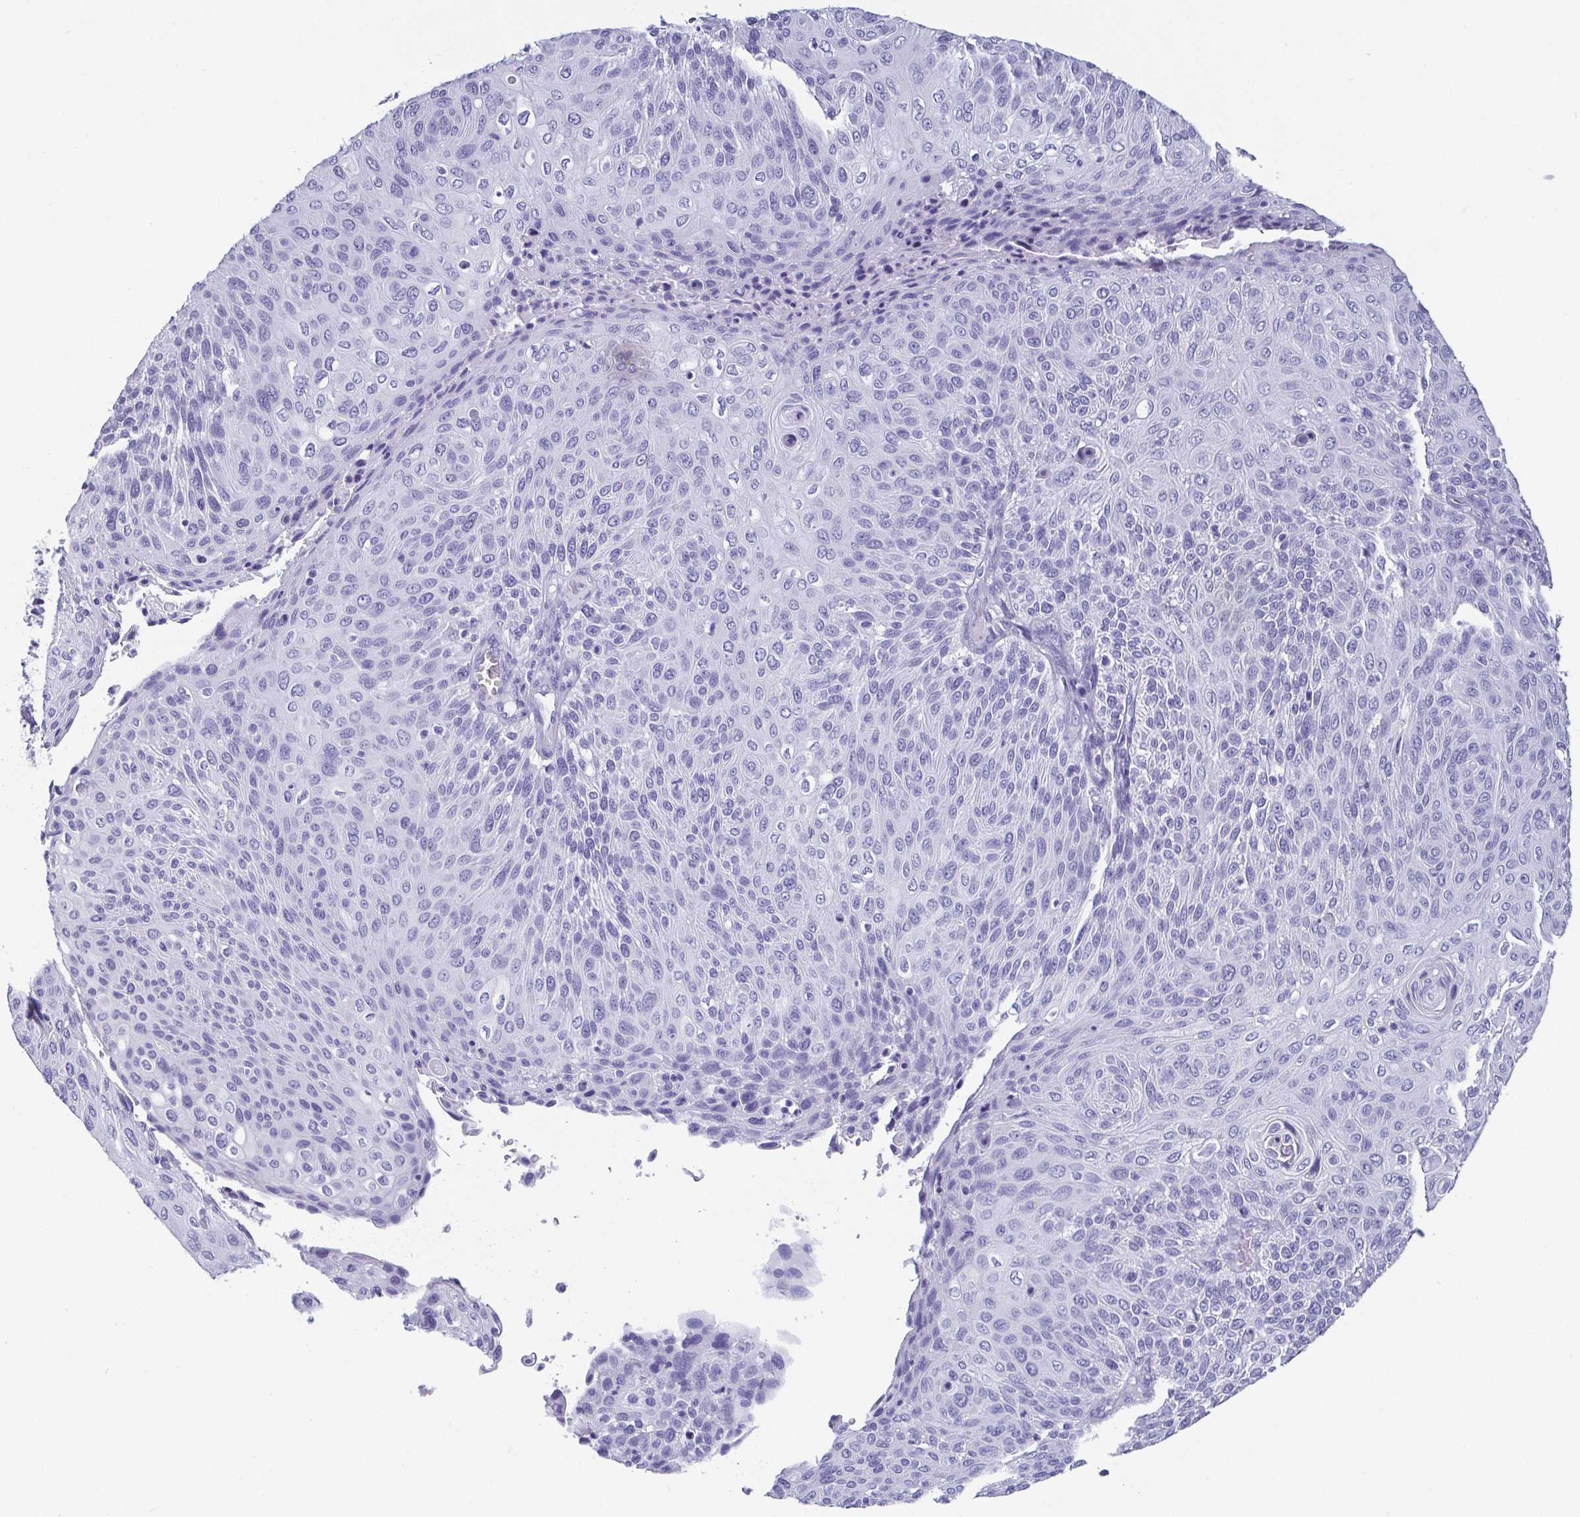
{"staining": {"intensity": "negative", "quantity": "none", "location": "none"}, "tissue": "cervical cancer", "cell_type": "Tumor cells", "image_type": "cancer", "snomed": [{"axis": "morphology", "description": "Squamous cell carcinoma, NOS"}, {"axis": "topography", "description": "Cervix"}], "caption": "Immunohistochemical staining of cervical cancer displays no significant staining in tumor cells.", "gene": "SCGN", "patient": {"sex": "female", "age": 31}}